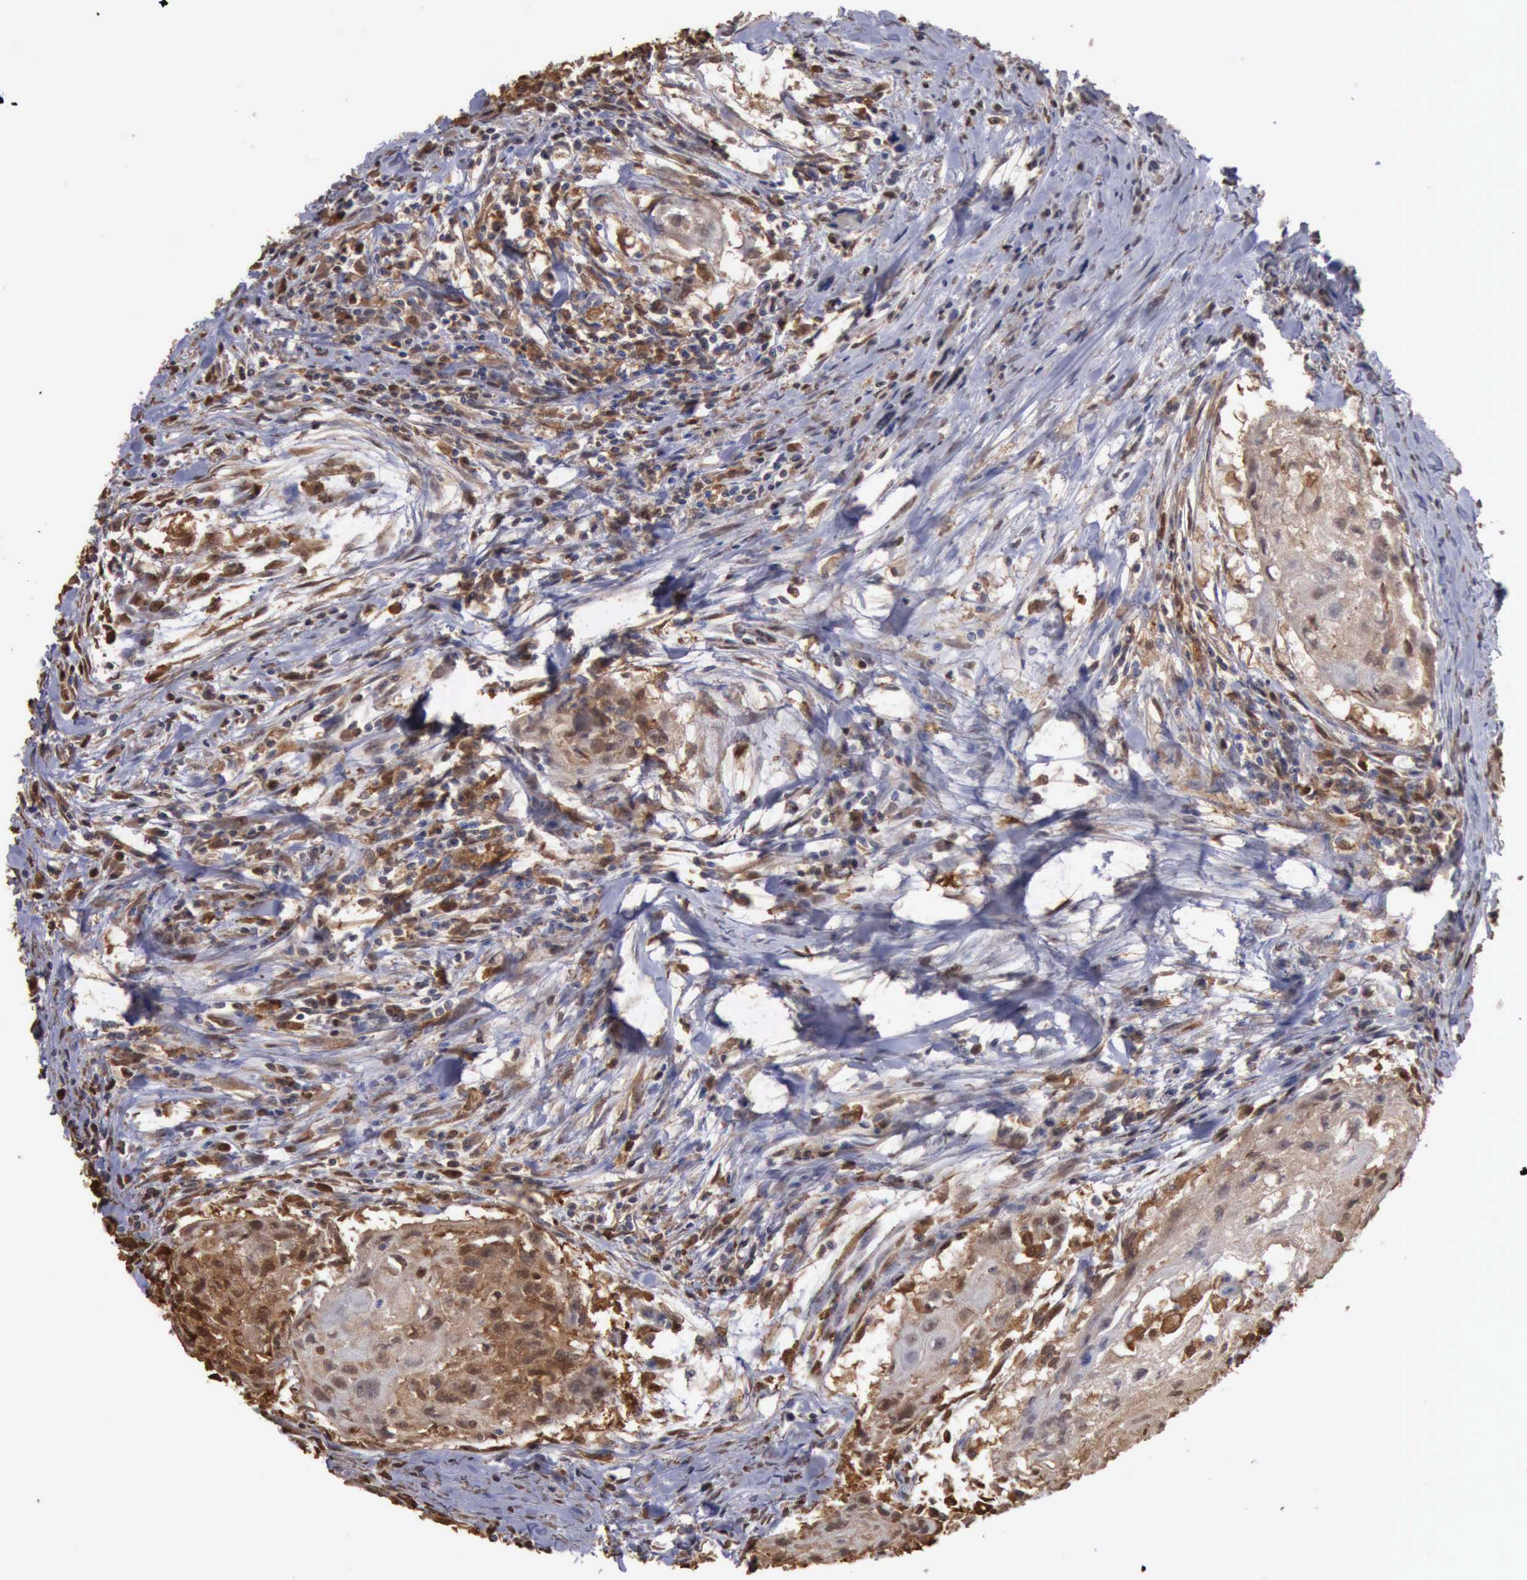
{"staining": {"intensity": "weak", "quantity": "25%-75%", "location": "cytoplasmic/membranous,nuclear"}, "tissue": "head and neck cancer", "cell_type": "Tumor cells", "image_type": "cancer", "snomed": [{"axis": "morphology", "description": "Squamous cell carcinoma, NOS"}, {"axis": "topography", "description": "Head-Neck"}], "caption": "Immunohistochemical staining of human squamous cell carcinoma (head and neck) reveals low levels of weak cytoplasmic/membranous and nuclear protein staining in approximately 25%-75% of tumor cells.", "gene": "STAT1", "patient": {"sex": "male", "age": 64}}